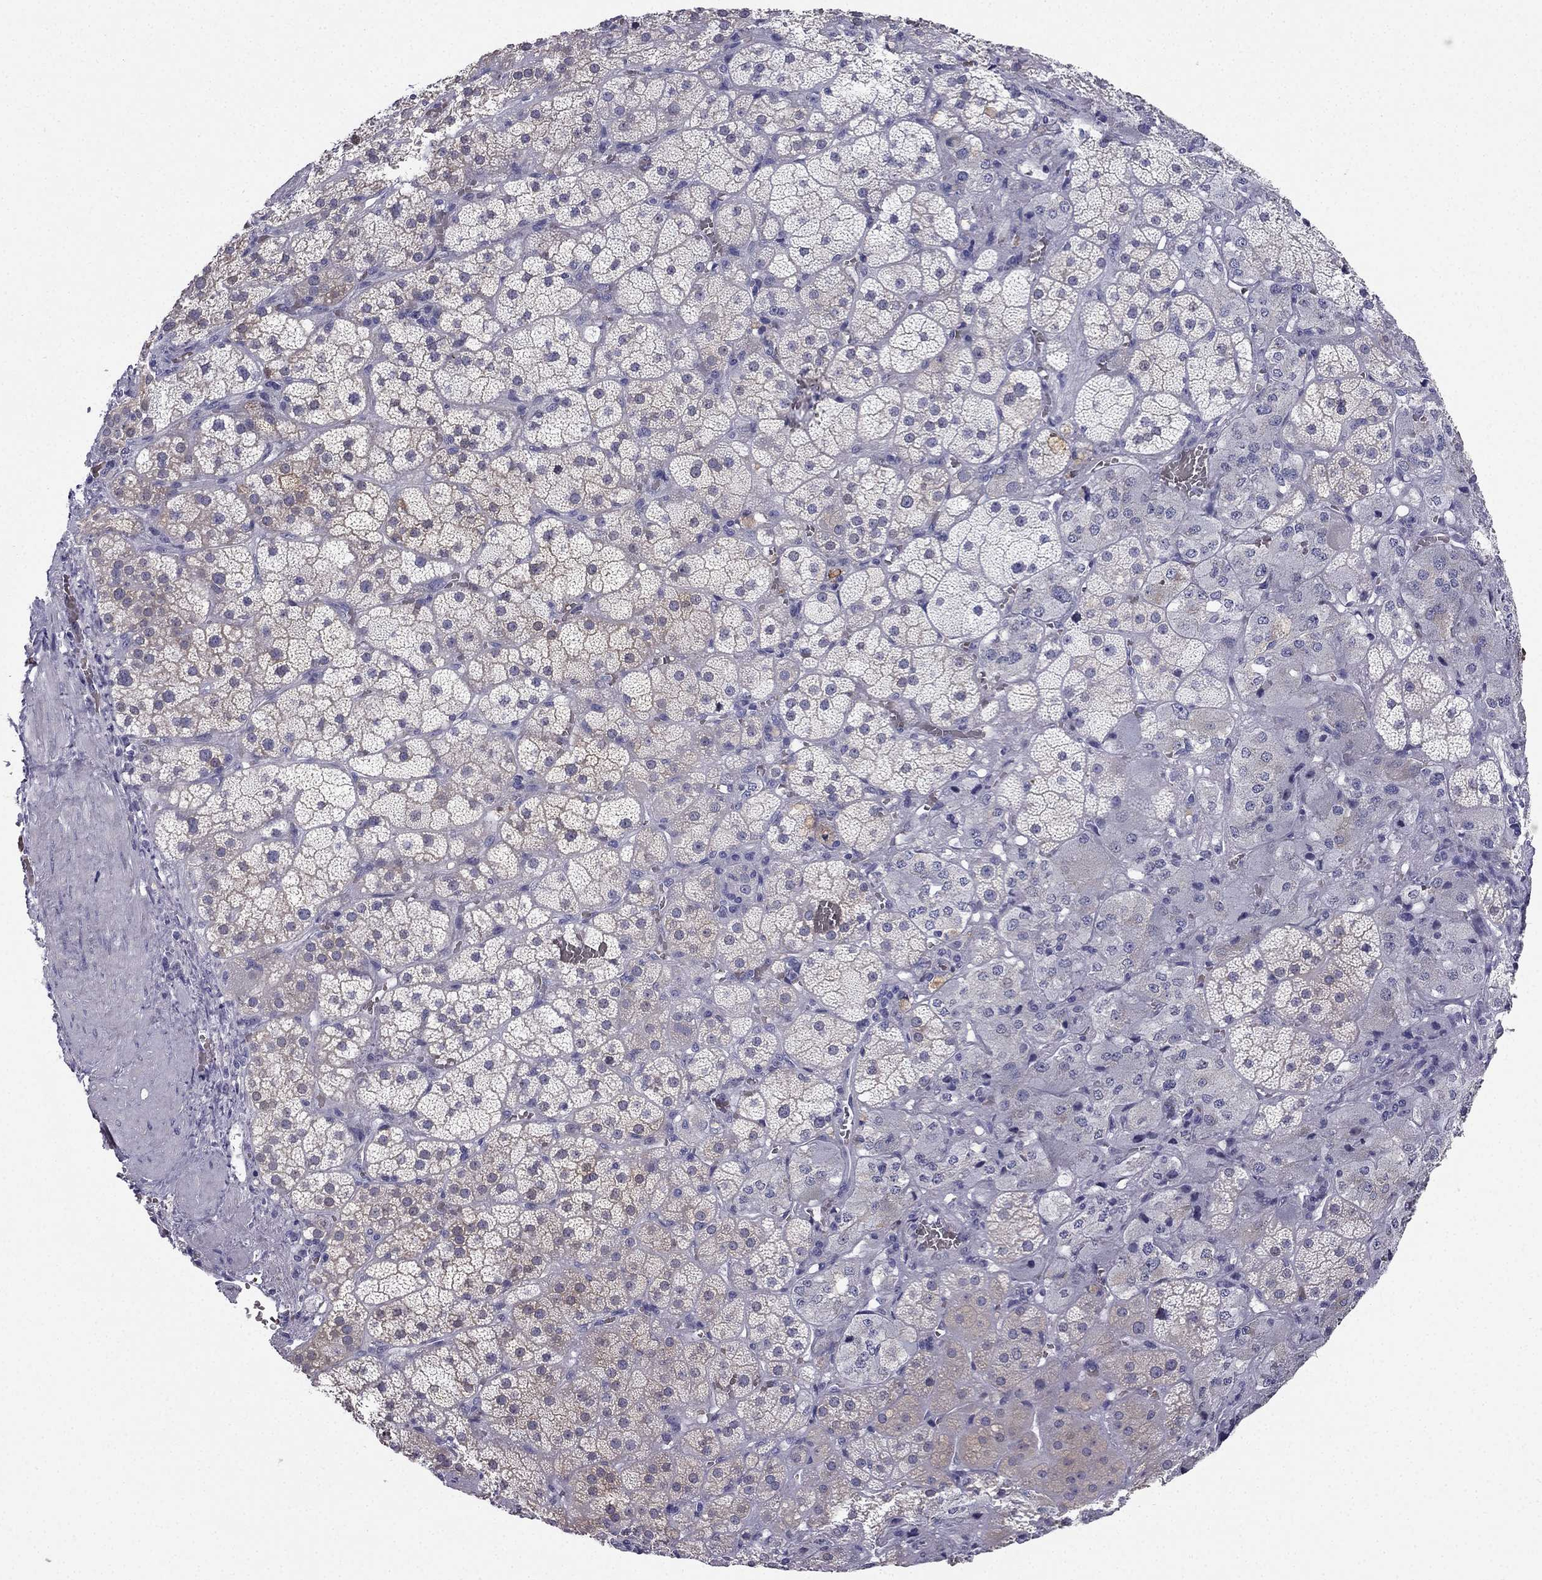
{"staining": {"intensity": "weak", "quantity": "<25%", "location": "cytoplasmic/membranous"}, "tissue": "adrenal gland", "cell_type": "Glandular cells", "image_type": "normal", "snomed": [{"axis": "morphology", "description": "Normal tissue, NOS"}, {"axis": "topography", "description": "Adrenal gland"}], "caption": "Immunohistochemistry of benign adrenal gland displays no positivity in glandular cells.", "gene": "RSPH14", "patient": {"sex": "male", "age": 57}}